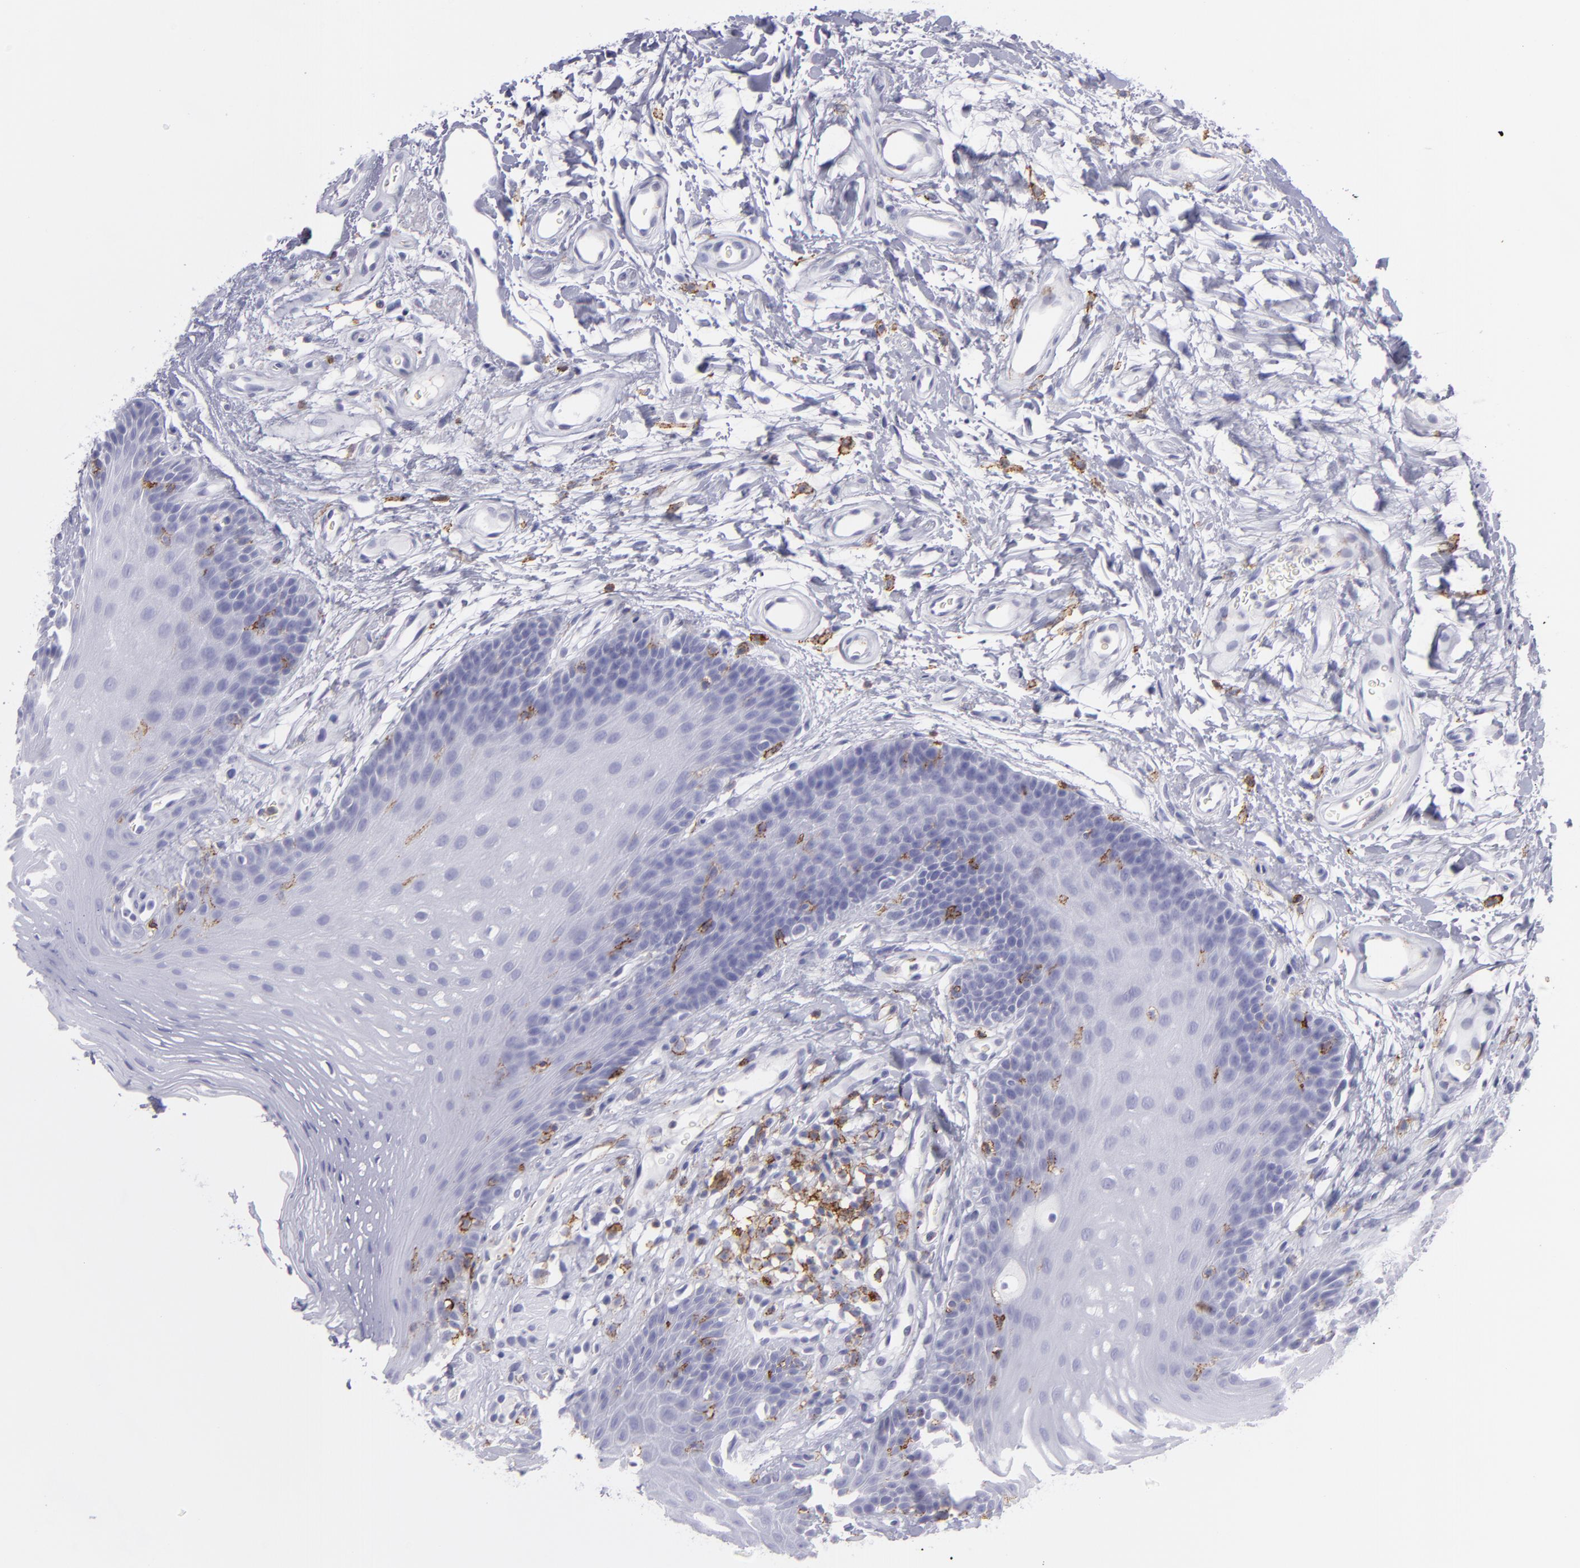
{"staining": {"intensity": "negative", "quantity": "none", "location": "none"}, "tissue": "oral mucosa", "cell_type": "Squamous epithelial cells", "image_type": "normal", "snomed": [{"axis": "morphology", "description": "Normal tissue, NOS"}, {"axis": "topography", "description": "Oral tissue"}], "caption": "Immunohistochemistry (IHC) of benign oral mucosa demonstrates no expression in squamous epithelial cells.", "gene": "SELPLG", "patient": {"sex": "male", "age": 62}}